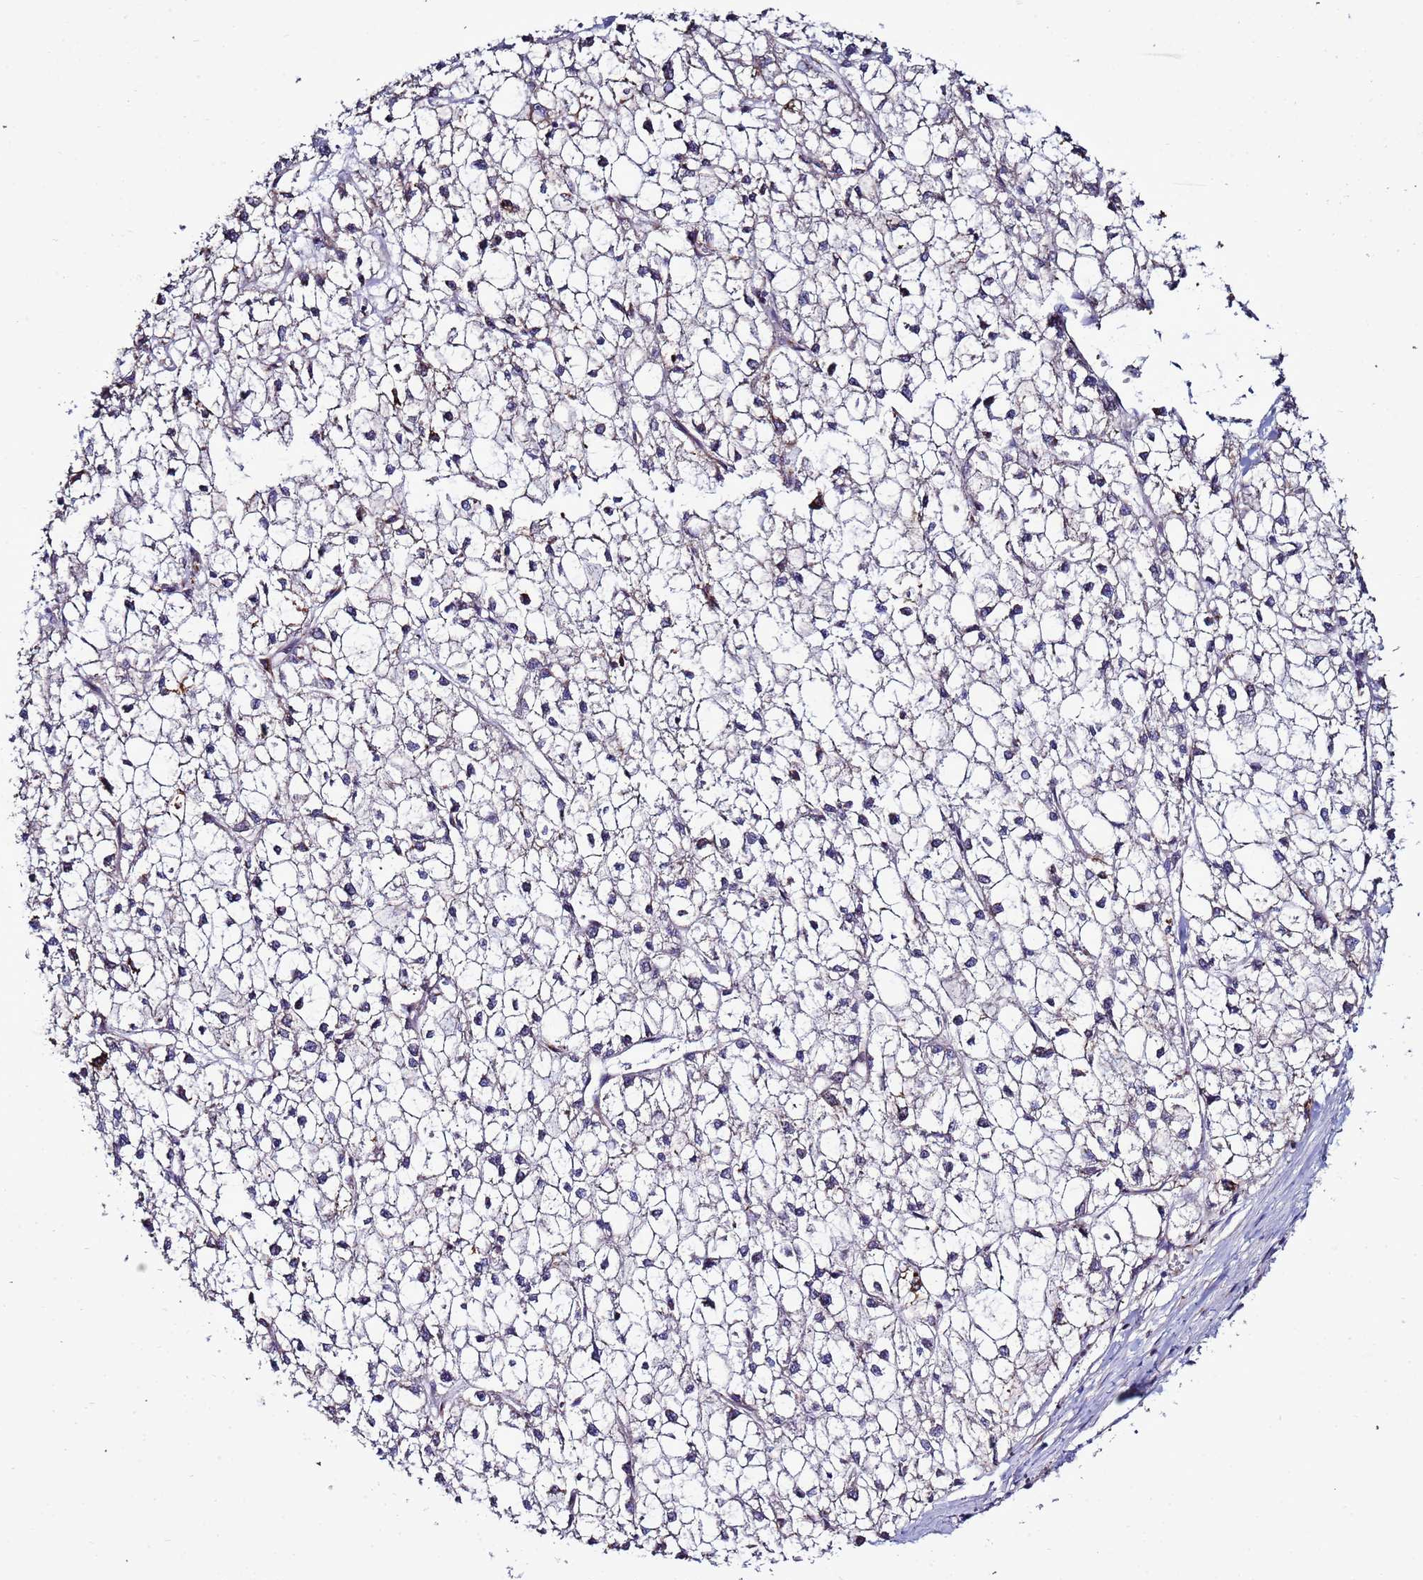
{"staining": {"intensity": "weak", "quantity": "25%-75%", "location": "cytoplasmic/membranous"}, "tissue": "liver cancer", "cell_type": "Tumor cells", "image_type": "cancer", "snomed": [{"axis": "morphology", "description": "Carcinoma, Hepatocellular, NOS"}, {"axis": "topography", "description": "Liver"}], "caption": "A photomicrograph showing weak cytoplasmic/membranous positivity in about 25%-75% of tumor cells in liver cancer (hepatocellular carcinoma), as visualized by brown immunohistochemical staining.", "gene": "NOL8", "patient": {"sex": "female", "age": 43}}